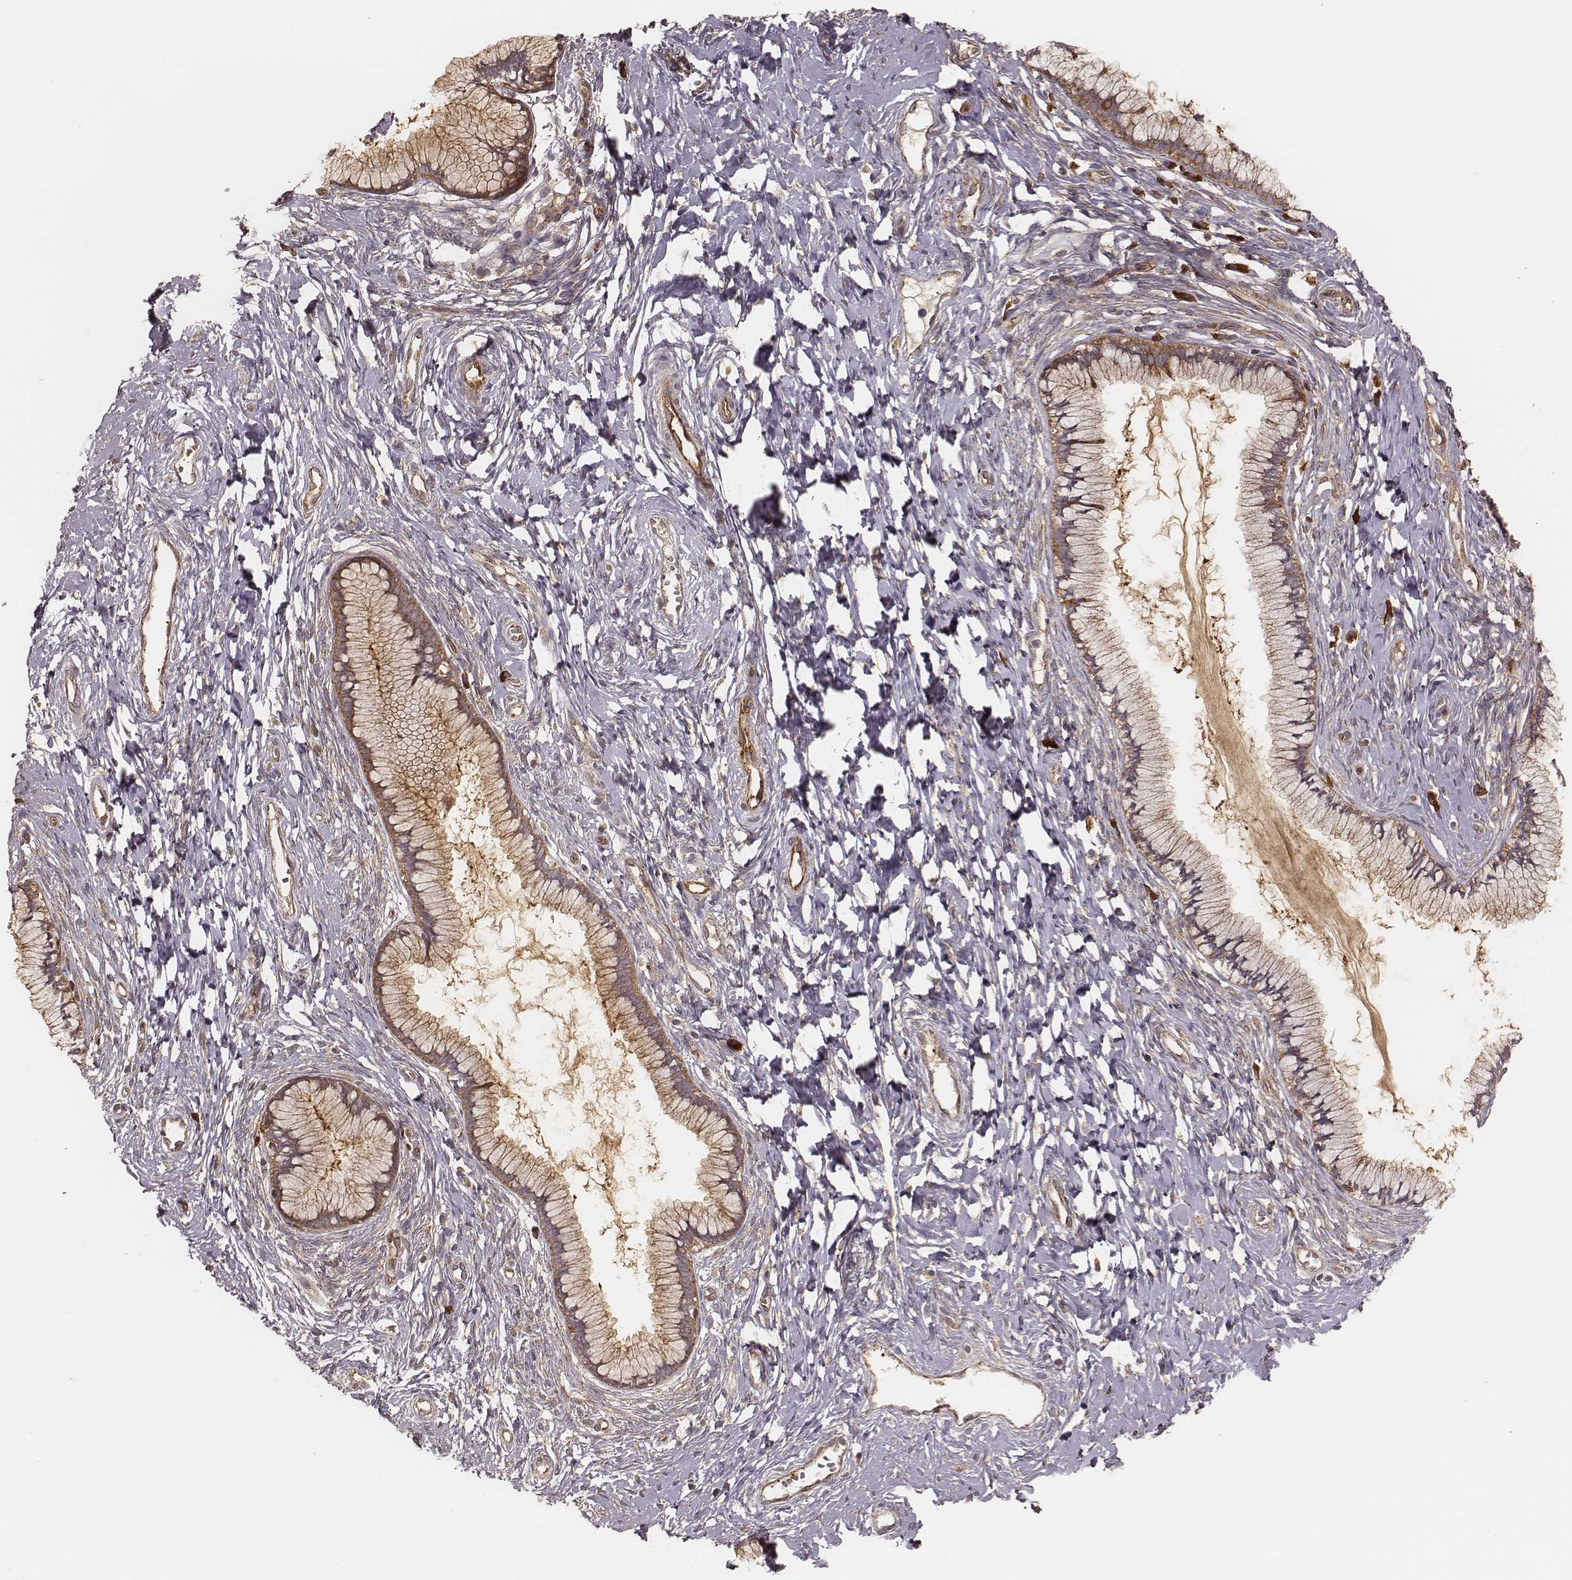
{"staining": {"intensity": "moderate", "quantity": ">75%", "location": "cytoplasmic/membranous"}, "tissue": "cervix", "cell_type": "Glandular cells", "image_type": "normal", "snomed": [{"axis": "morphology", "description": "Normal tissue, NOS"}, {"axis": "topography", "description": "Cervix"}], "caption": "Moderate cytoplasmic/membranous staining for a protein is present in approximately >75% of glandular cells of normal cervix using immunohistochemistry (IHC).", "gene": "CARS1", "patient": {"sex": "female", "age": 40}}